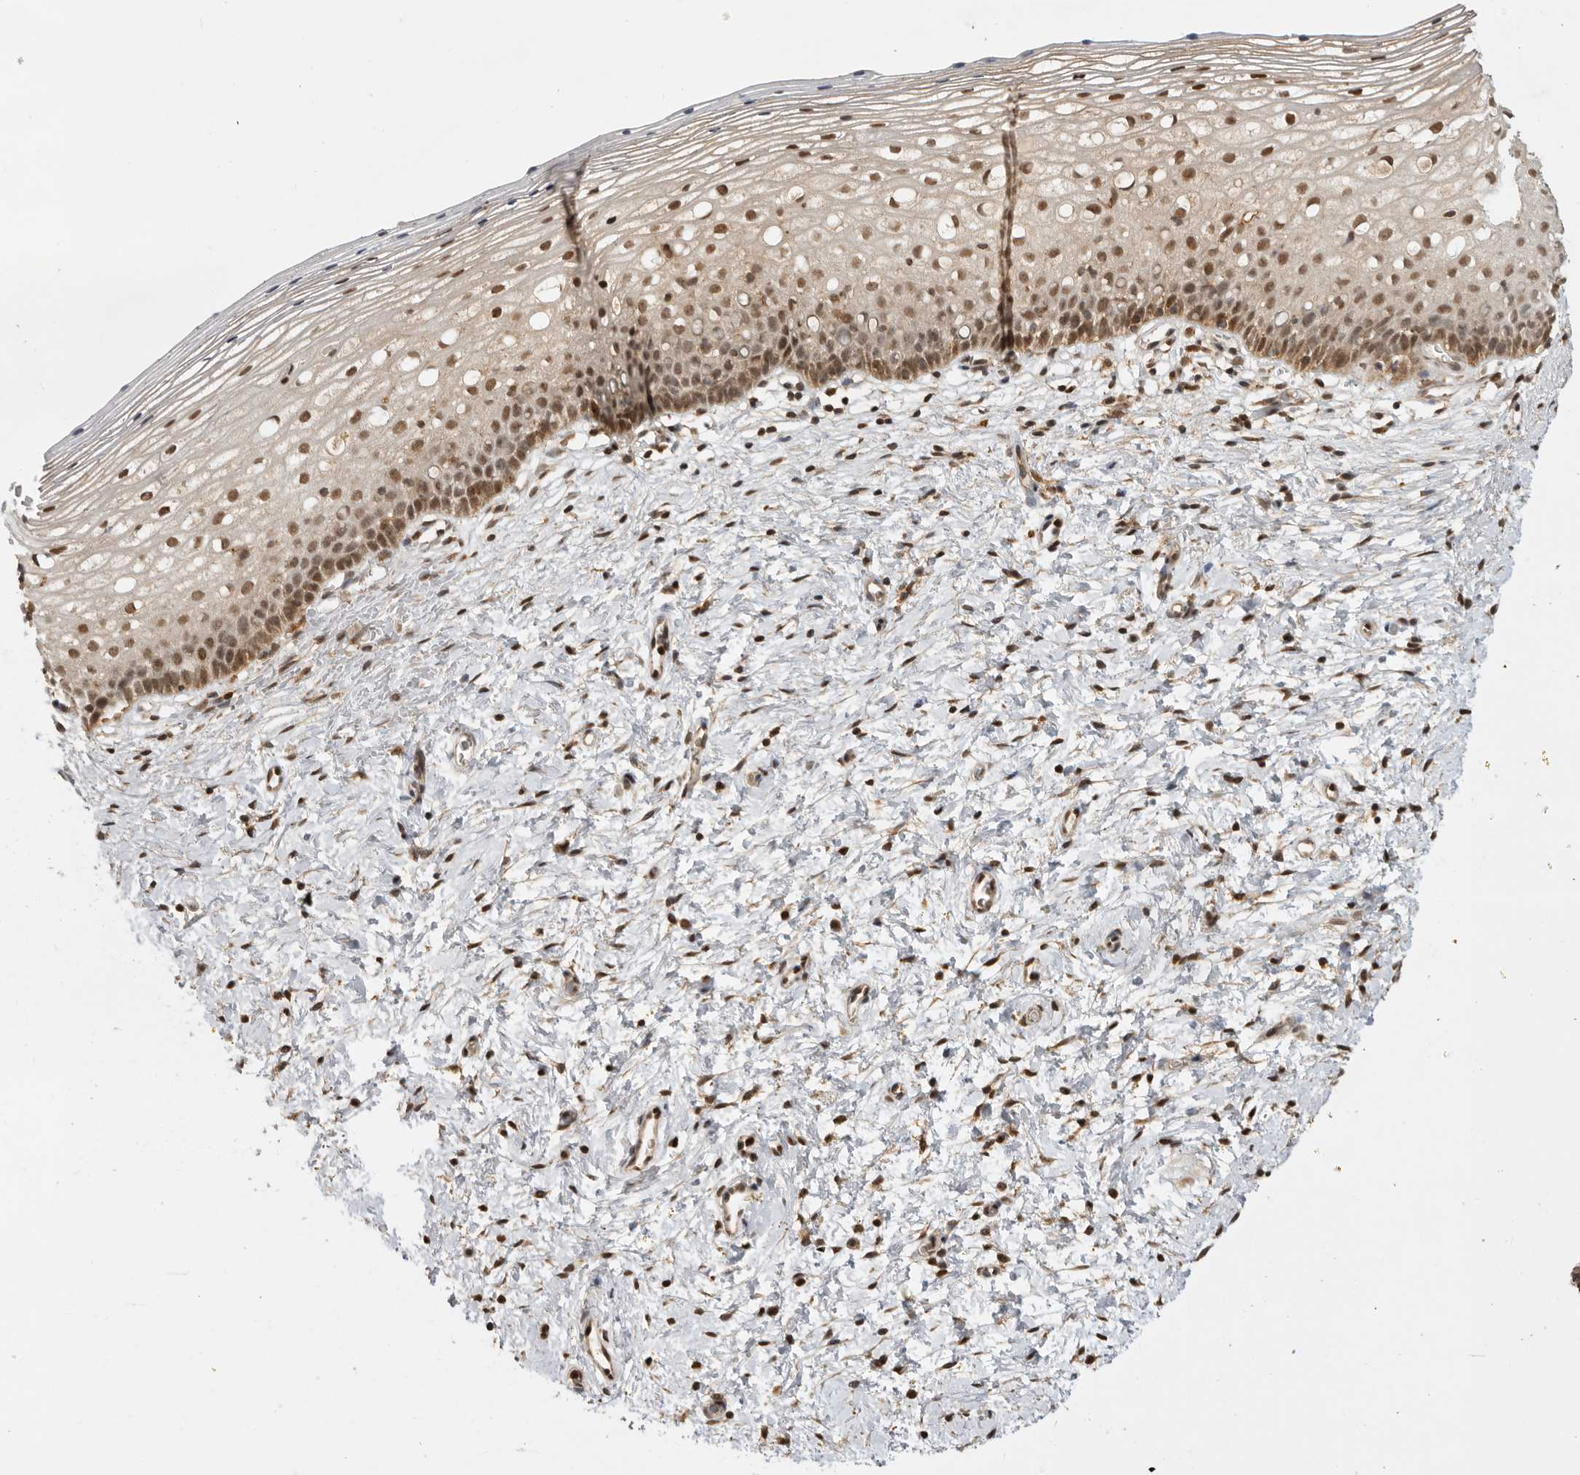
{"staining": {"intensity": "moderate", "quantity": ">75%", "location": "nuclear"}, "tissue": "cervix", "cell_type": "Squamous epithelial cells", "image_type": "normal", "snomed": [{"axis": "morphology", "description": "Normal tissue, NOS"}, {"axis": "topography", "description": "Cervix"}], "caption": "Moderate nuclear expression is present in about >75% of squamous epithelial cells in unremarkable cervix.", "gene": "ADPRS", "patient": {"sex": "female", "age": 72}}